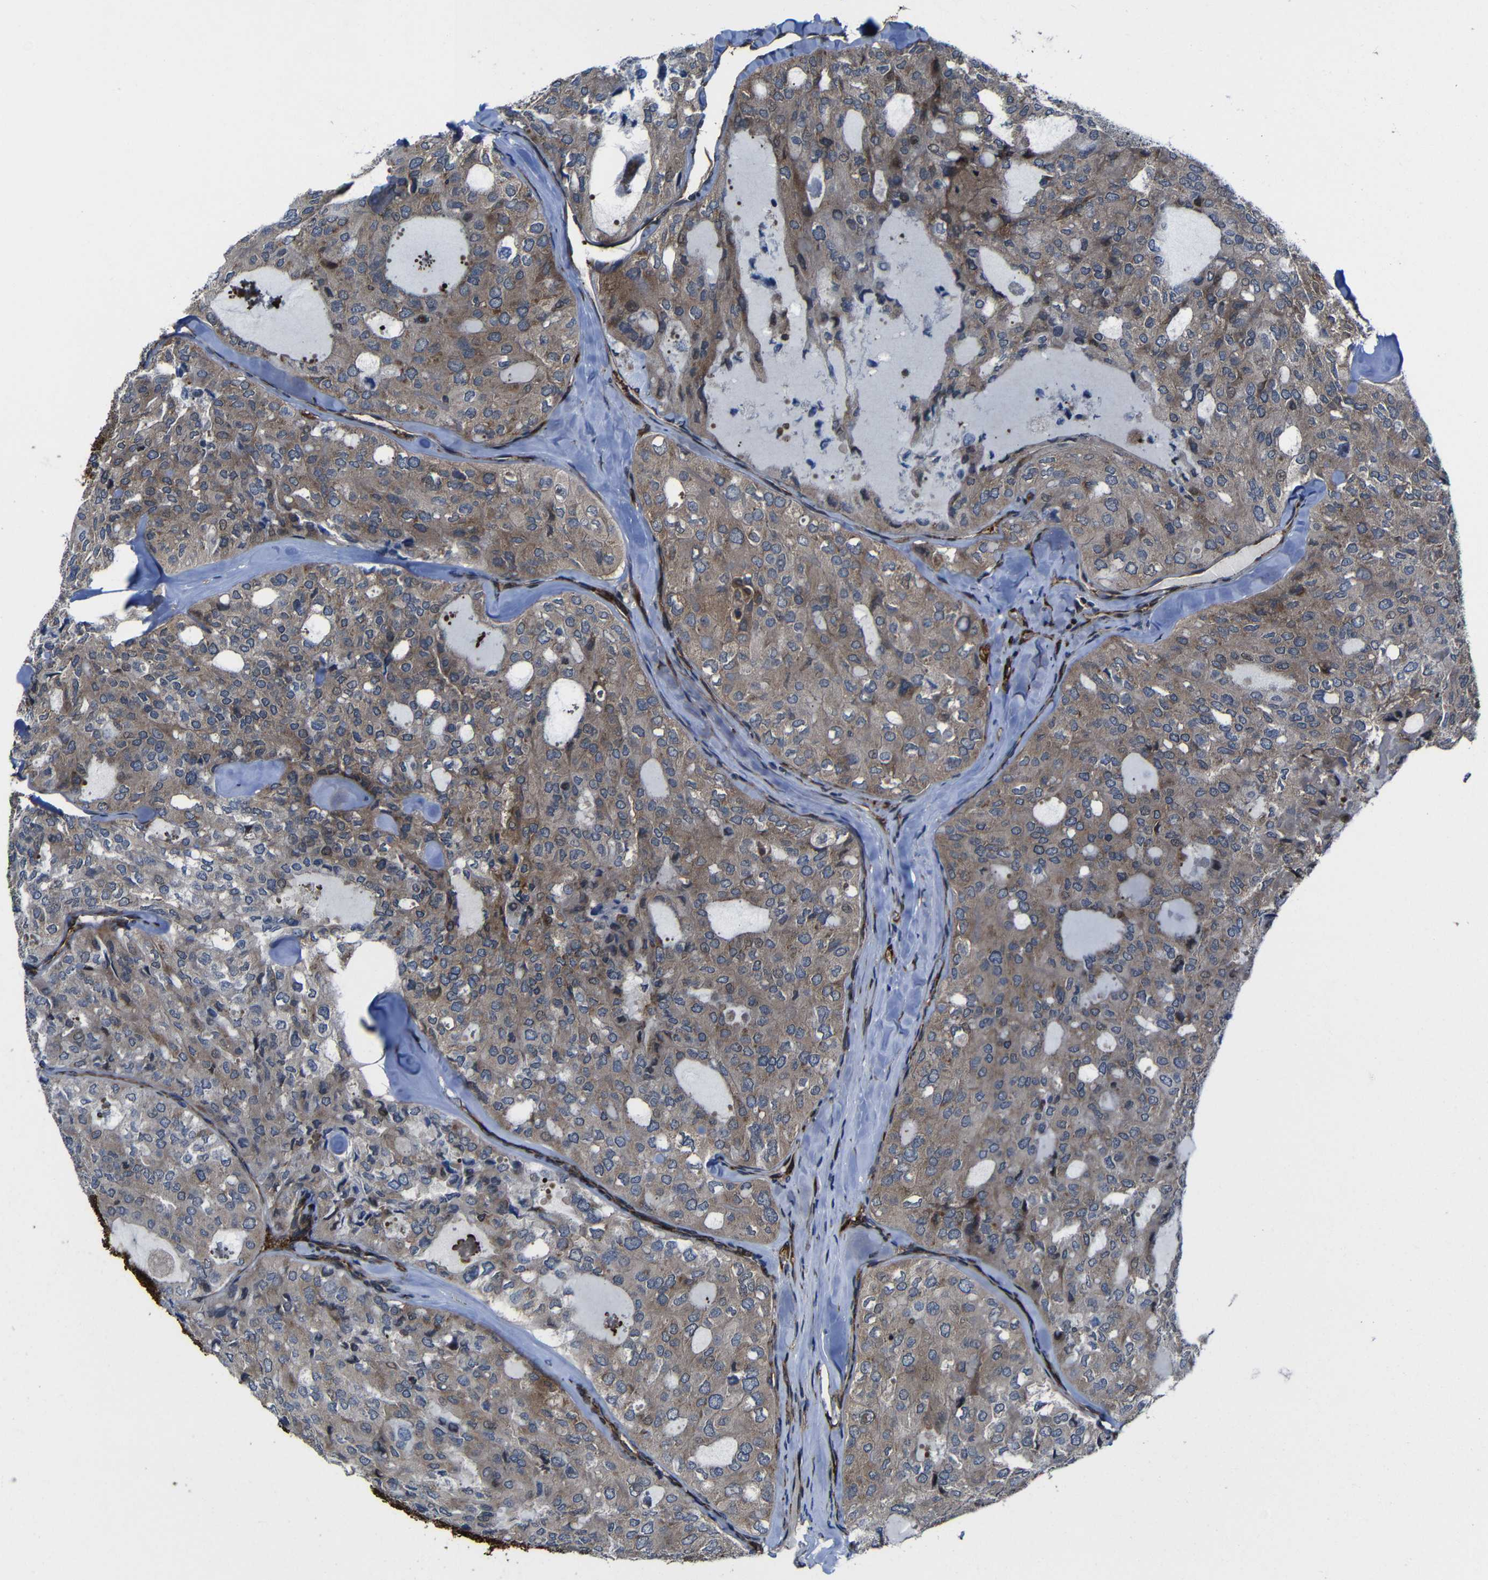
{"staining": {"intensity": "moderate", "quantity": ">75%", "location": "cytoplasmic/membranous"}, "tissue": "thyroid cancer", "cell_type": "Tumor cells", "image_type": "cancer", "snomed": [{"axis": "morphology", "description": "Follicular adenoma carcinoma, NOS"}, {"axis": "topography", "description": "Thyroid gland"}], "caption": "Thyroid follicular adenoma carcinoma stained with a brown dye shows moderate cytoplasmic/membranous positive expression in approximately >75% of tumor cells.", "gene": "KIAA0513", "patient": {"sex": "male", "age": 75}}